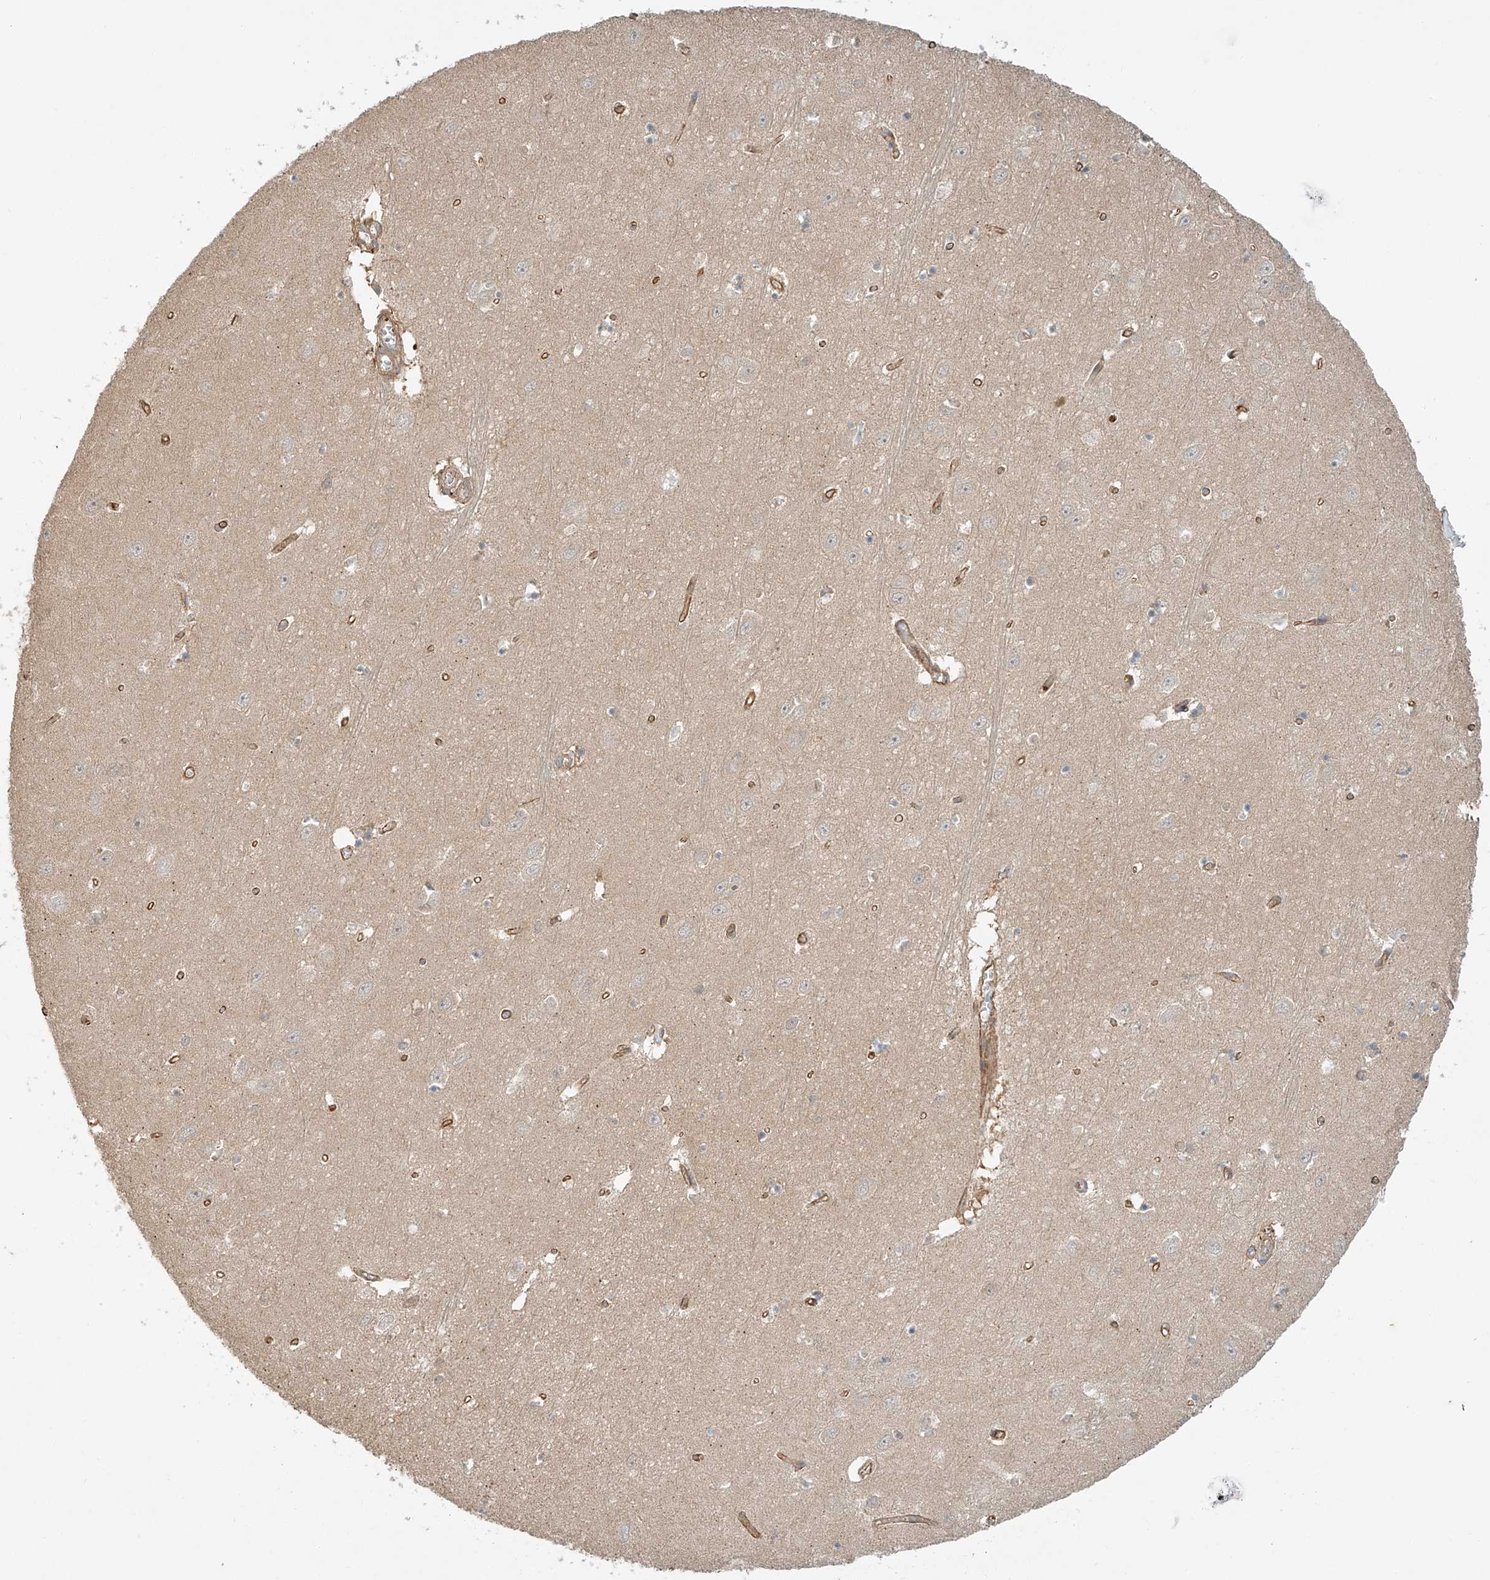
{"staining": {"intensity": "negative", "quantity": "none", "location": "none"}, "tissue": "hippocampus", "cell_type": "Glial cells", "image_type": "normal", "snomed": [{"axis": "morphology", "description": "Normal tissue, NOS"}, {"axis": "topography", "description": "Hippocampus"}], "caption": "A micrograph of hippocampus stained for a protein reveals no brown staining in glial cells.", "gene": "CSMD3", "patient": {"sex": "female", "age": 64}}